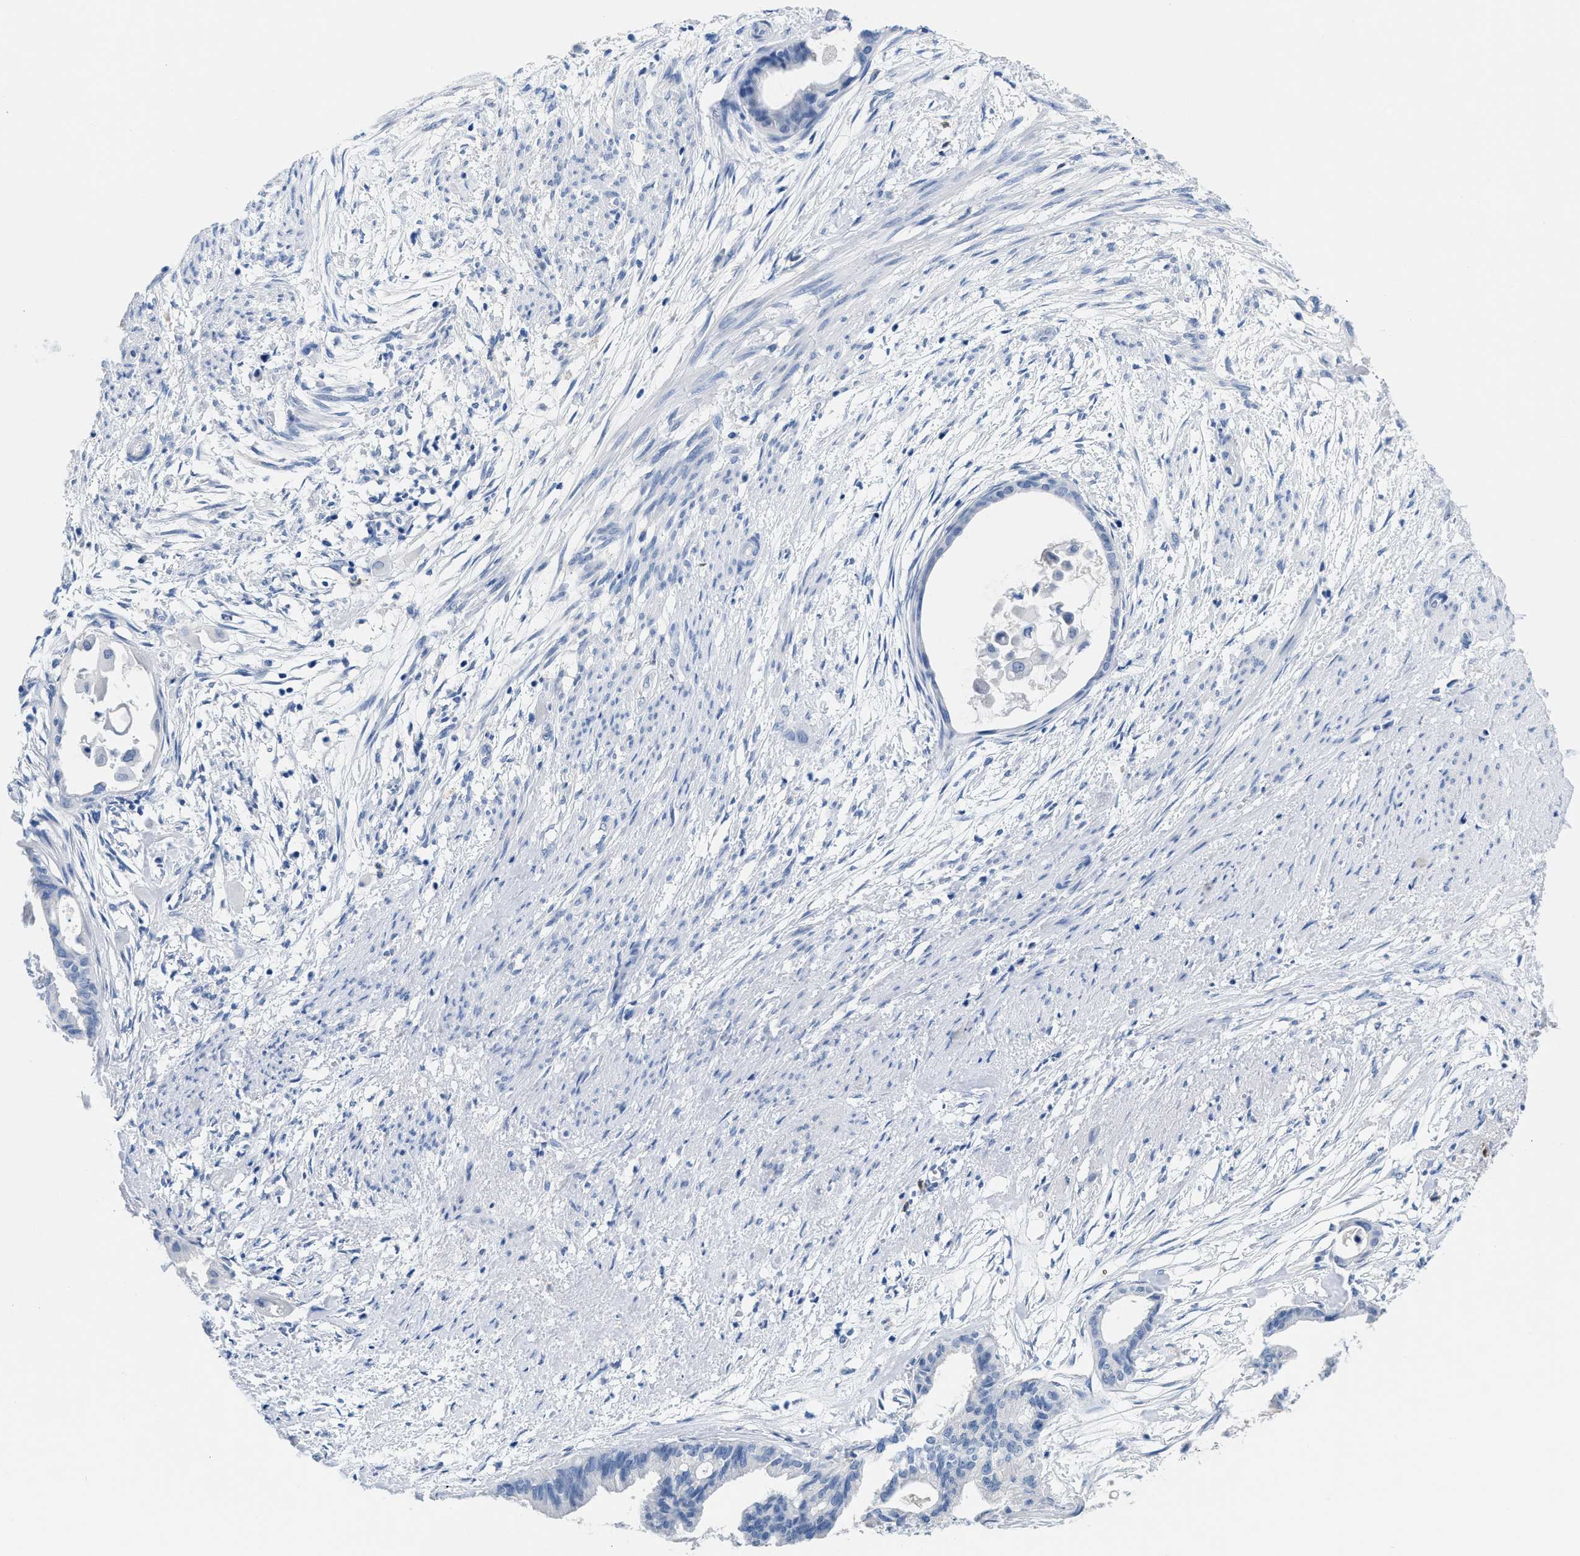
{"staining": {"intensity": "negative", "quantity": "none", "location": "none"}, "tissue": "cervical cancer", "cell_type": "Tumor cells", "image_type": "cancer", "snomed": [{"axis": "morphology", "description": "Normal tissue, NOS"}, {"axis": "morphology", "description": "Adenocarcinoma, NOS"}, {"axis": "topography", "description": "Cervix"}, {"axis": "topography", "description": "Endometrium"}], "caption": "A photomicrograph of cervical cancer stained for a protein shows no brown staining in tumor cells.", "gene": "CR1", "patient": {"sex": "female", "age": 86}}